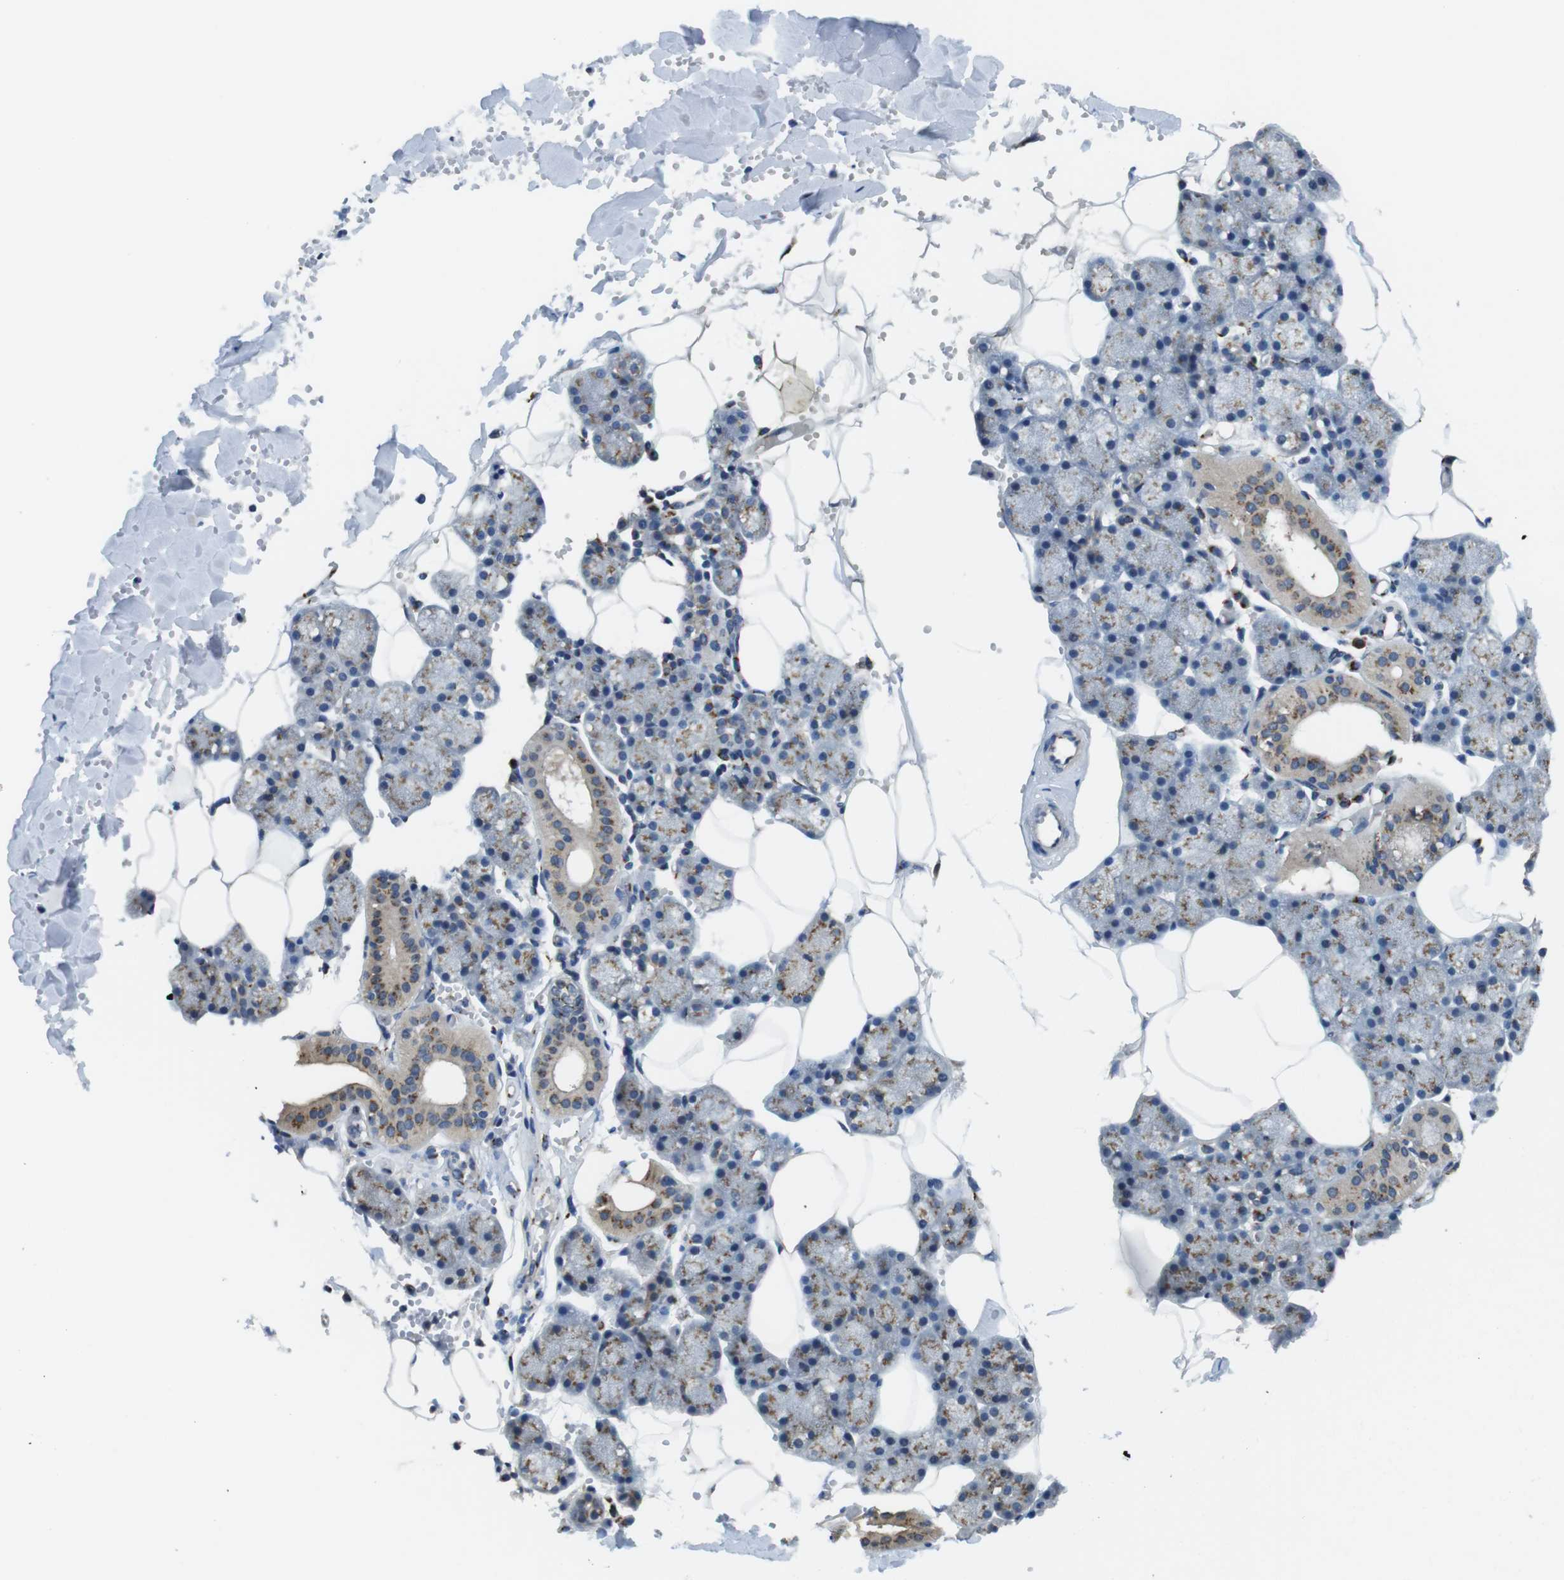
{"staining": {"intensity": "moderate", "quantity": ">75%", "location": "cytoplasmic/membranous"}, "tissue": "salivary gland", "cell_type": "Glandular cells", "image_type": "normal", "snomed": [{"axis": "morphology", "description": "Normal tissue, NOS"}, {"axis": "topography", "description": "Salivary gland"}], "caption": "Immunohistochemical staining of unremarkable salivary gland displays >75% levels of moderate cytoplasmic/membranous protein positivity in approximately >75% of glandular cells.", "gene": "RAB6A", "patient": {"sex": "male", "age": 62}}